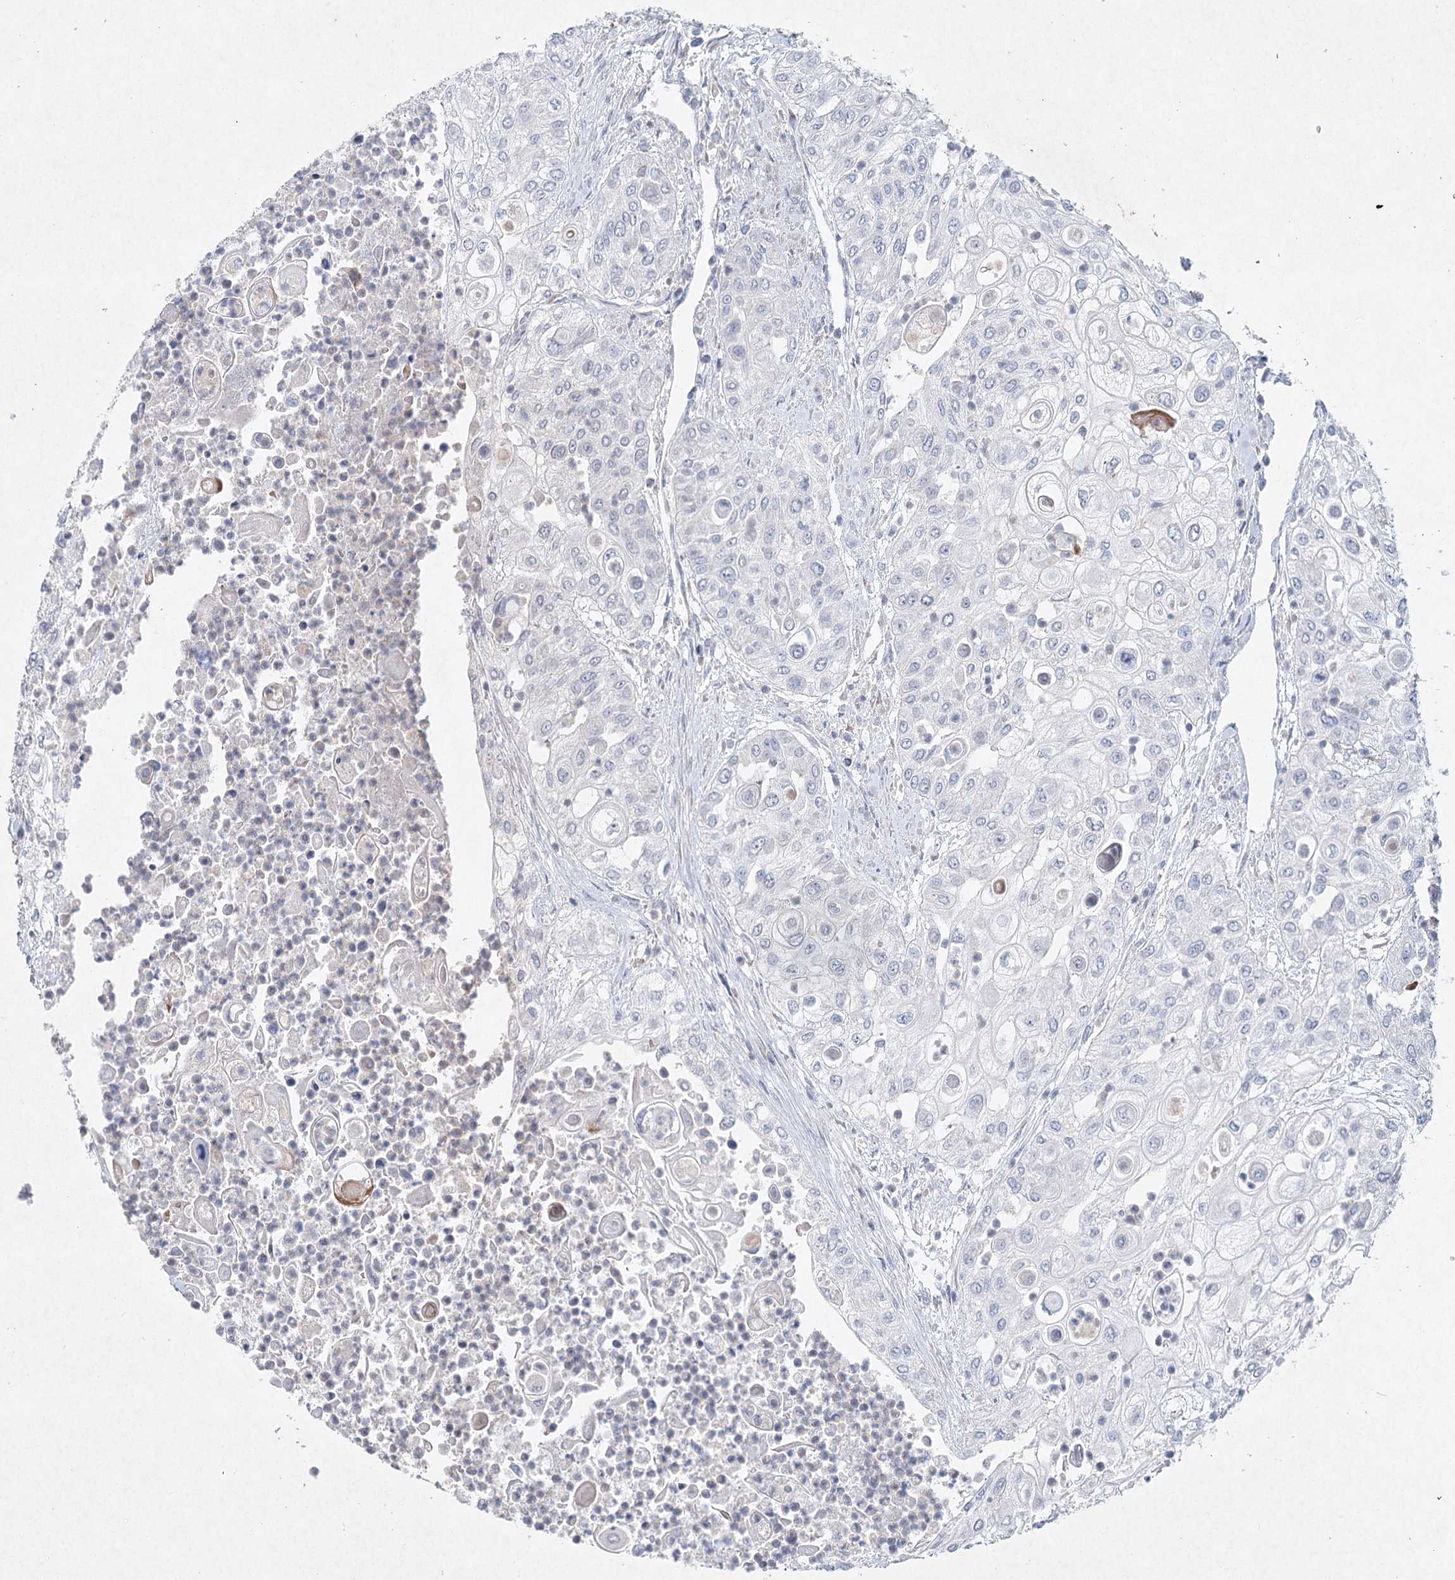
{"staining": {"intensity": "negative", "quantity": "none", "location": "none"}, "tissue": "urothelial cancer", "cell_type": "Tumor cells", "image_type": "cancer", "snomed": [{"axis": "morphology", "description": "Urothelial carcinoma, High grade"}, {"axis": "topography", "description": "Urinary bladder"}], "caption": "A photomicrograph of urothelial carcinoma (high-grade) stained for a protein demonstrates no brown staining in tumor cells.", "gene": "RFX6", "patient": {"sex": "female", "age": 79}}